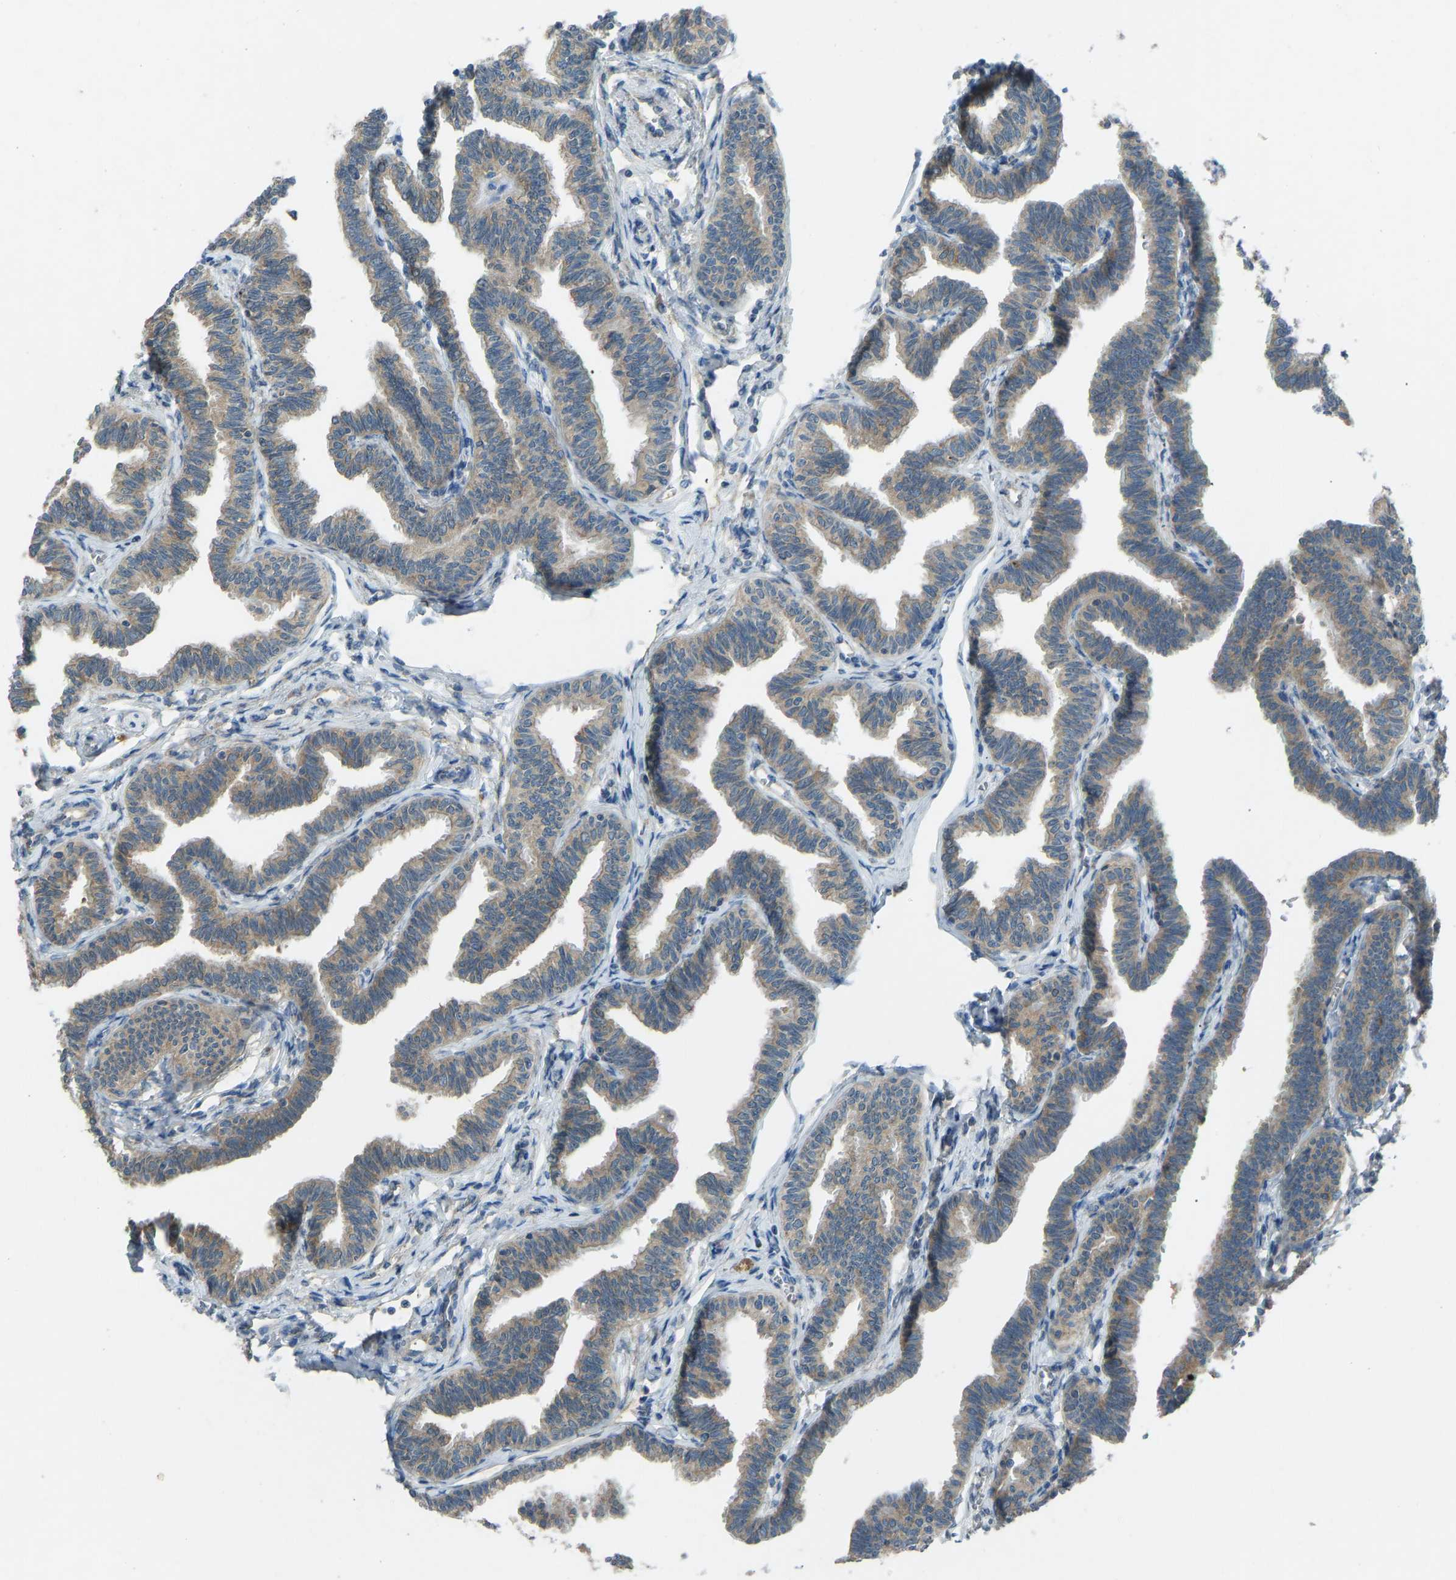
{"staining": {"intensity": "moderate", "quantity": ">75%", "location": "cytoplasmic/membranous"}, "tissue": "fallopian tube", "cell_type": "Glandular cells", "image_type": "normal", "snomed": [{"axis": "morphology", "description": "Normal tissue, NOS"}, {"axis": "topography", "description": "Fallopian tube"}, {"axis": "topography", "description": "Ovary"}], "caption": "DAB immunohistochemical staining of benign human fallopian tube reveals moderate cytoplasmic/membranous protein expression in approximately >75% of glandular cells. Immunohistochemistry (ihc) stains the protein of interest in brown and the nuclei are stained blue.", "gene": "STAU2", "patient": {"sex": "female", "age": 23}}